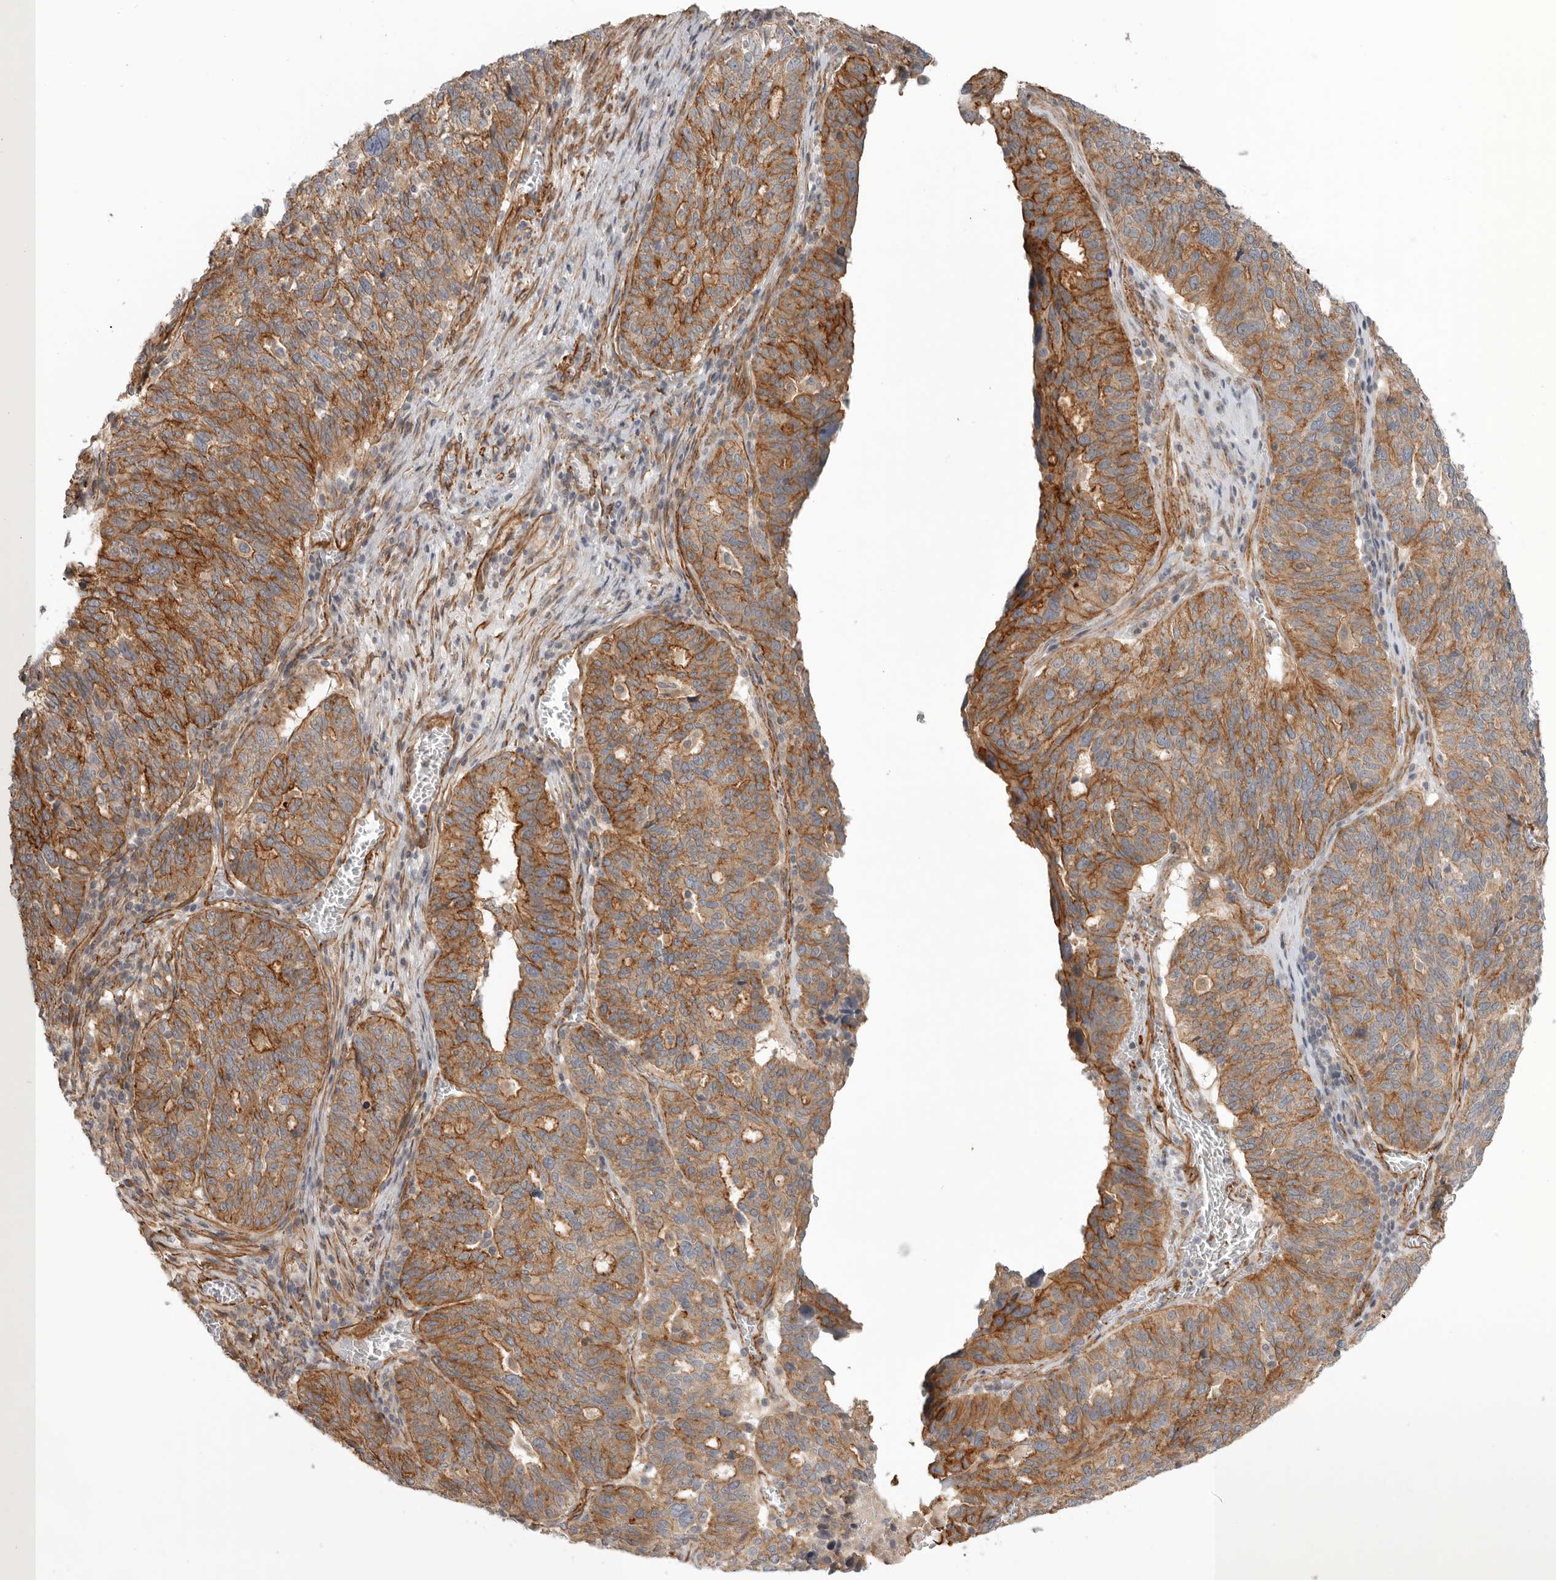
{"staining": {"intensity": "moderate", "quantity": ">75%", "location": "cytoplasmic/membranous"}, "tissue": "ovarian cancer", "cell_type": "Tumor cells", "image_type": "cancer", "snomed": [{"axis": "morphology", "description": "Cystadenocarcinoma, serous, NOS"}, {"axis": "topography", "description": "Ovary"}], "caption": "Serous cystadenocarcinoma (ovarian) stained with immunohistochemistry (IHC) exhibits moderate cytoplasmic/membranous positivity in approximately >75% of tumor cells.", "gene": "LONRF1", "patient": {"sex": "female", "age": 59}}